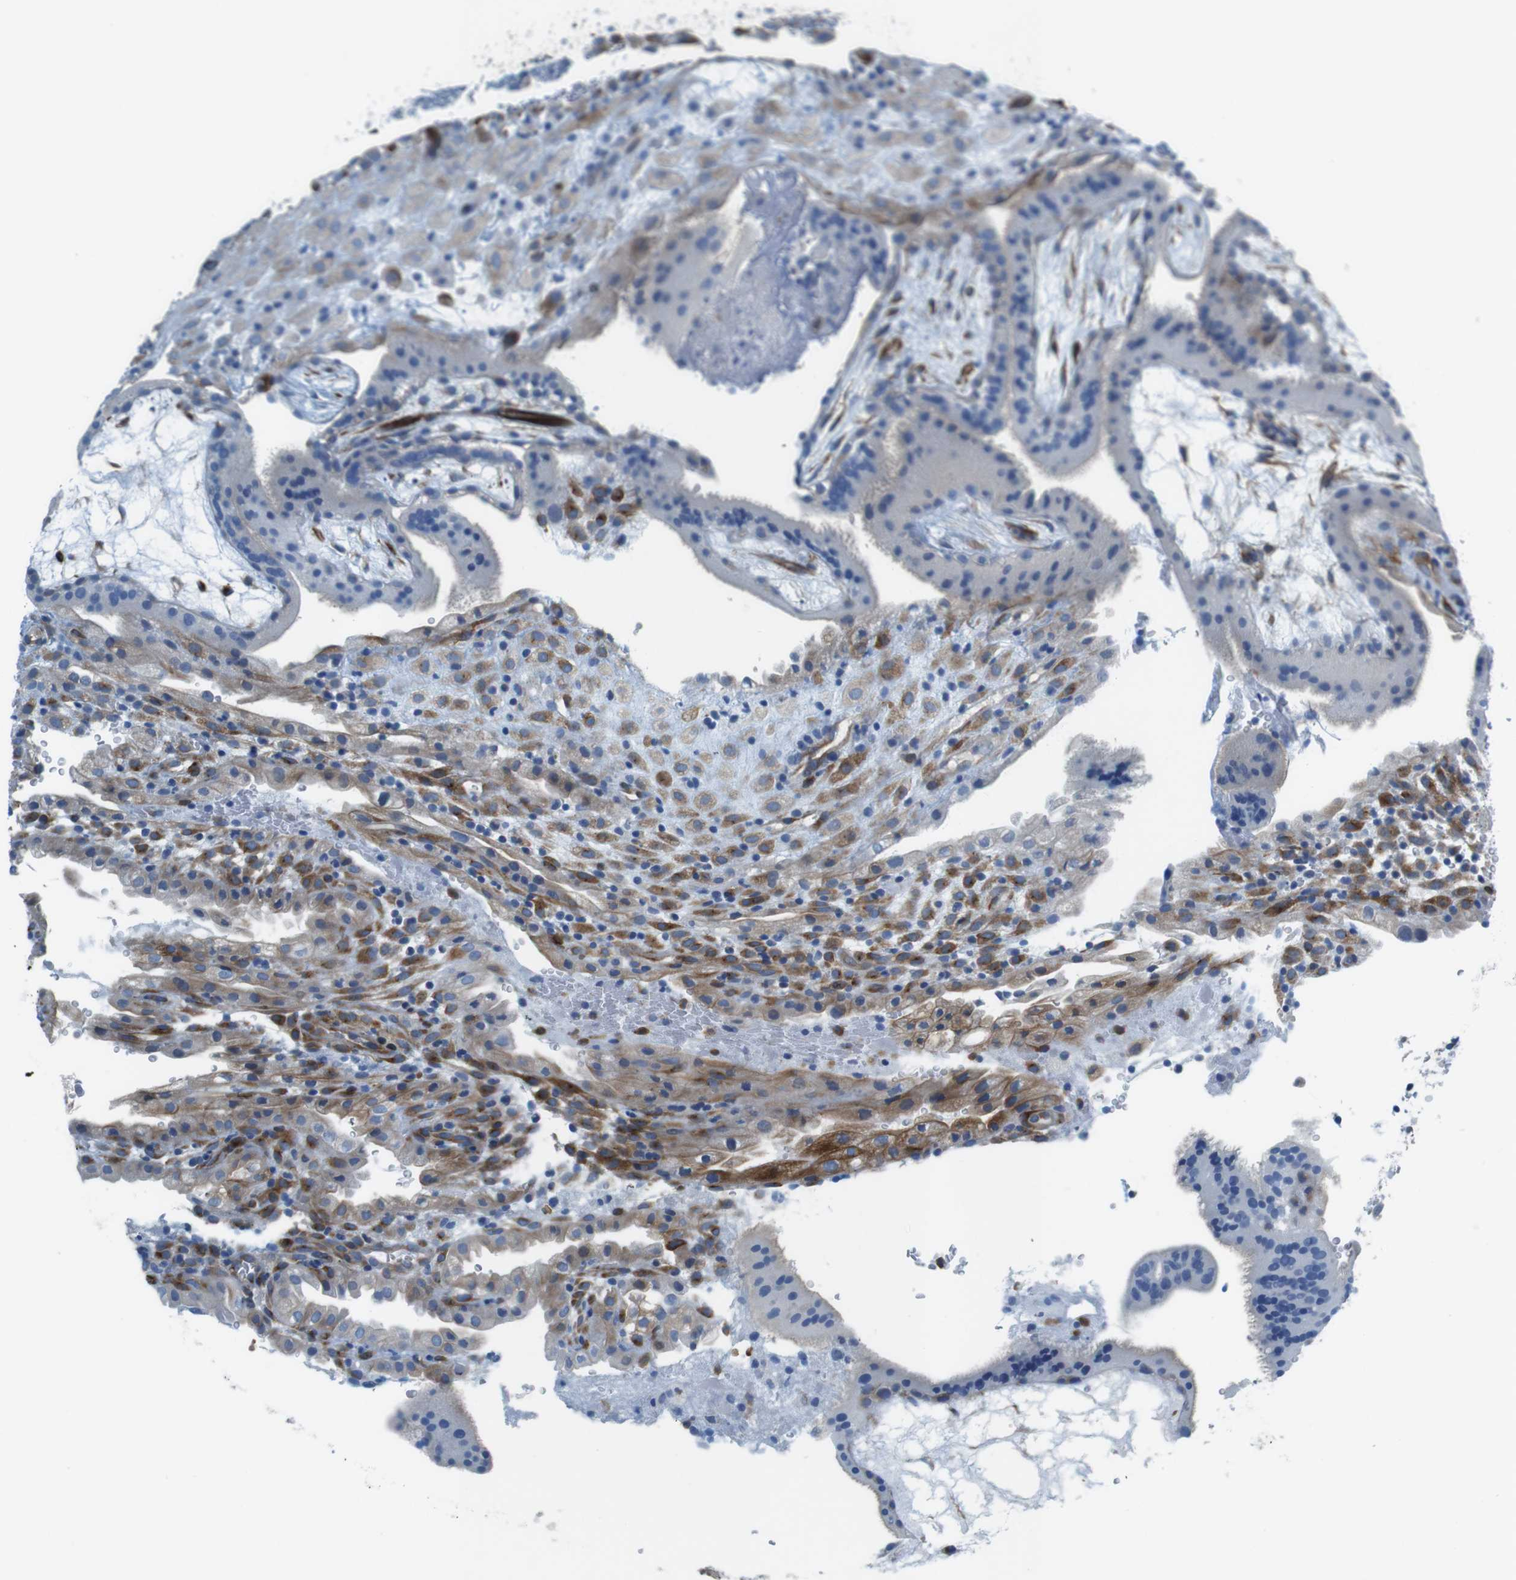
{"staining": {"intensity": "moderate", "quantity": ">75%", "location": "cytoplasmic/membranous"}, "tissue": "placenta", "cell_type": "Decidual cells", "image_type": "normal", "snomed": [{"axis": "morphology", "description": "Normal tissue, NOS"}, {"axis": "topography", "description": "Placenta"}], "caption": "Immunohistochemical staining of normal placenta reveals moderate cytoplasmic/membranous protein staining in about >75% of decidual cells.", "gene": "EMP2", "patient": {"sex": "female", "age": 19}}